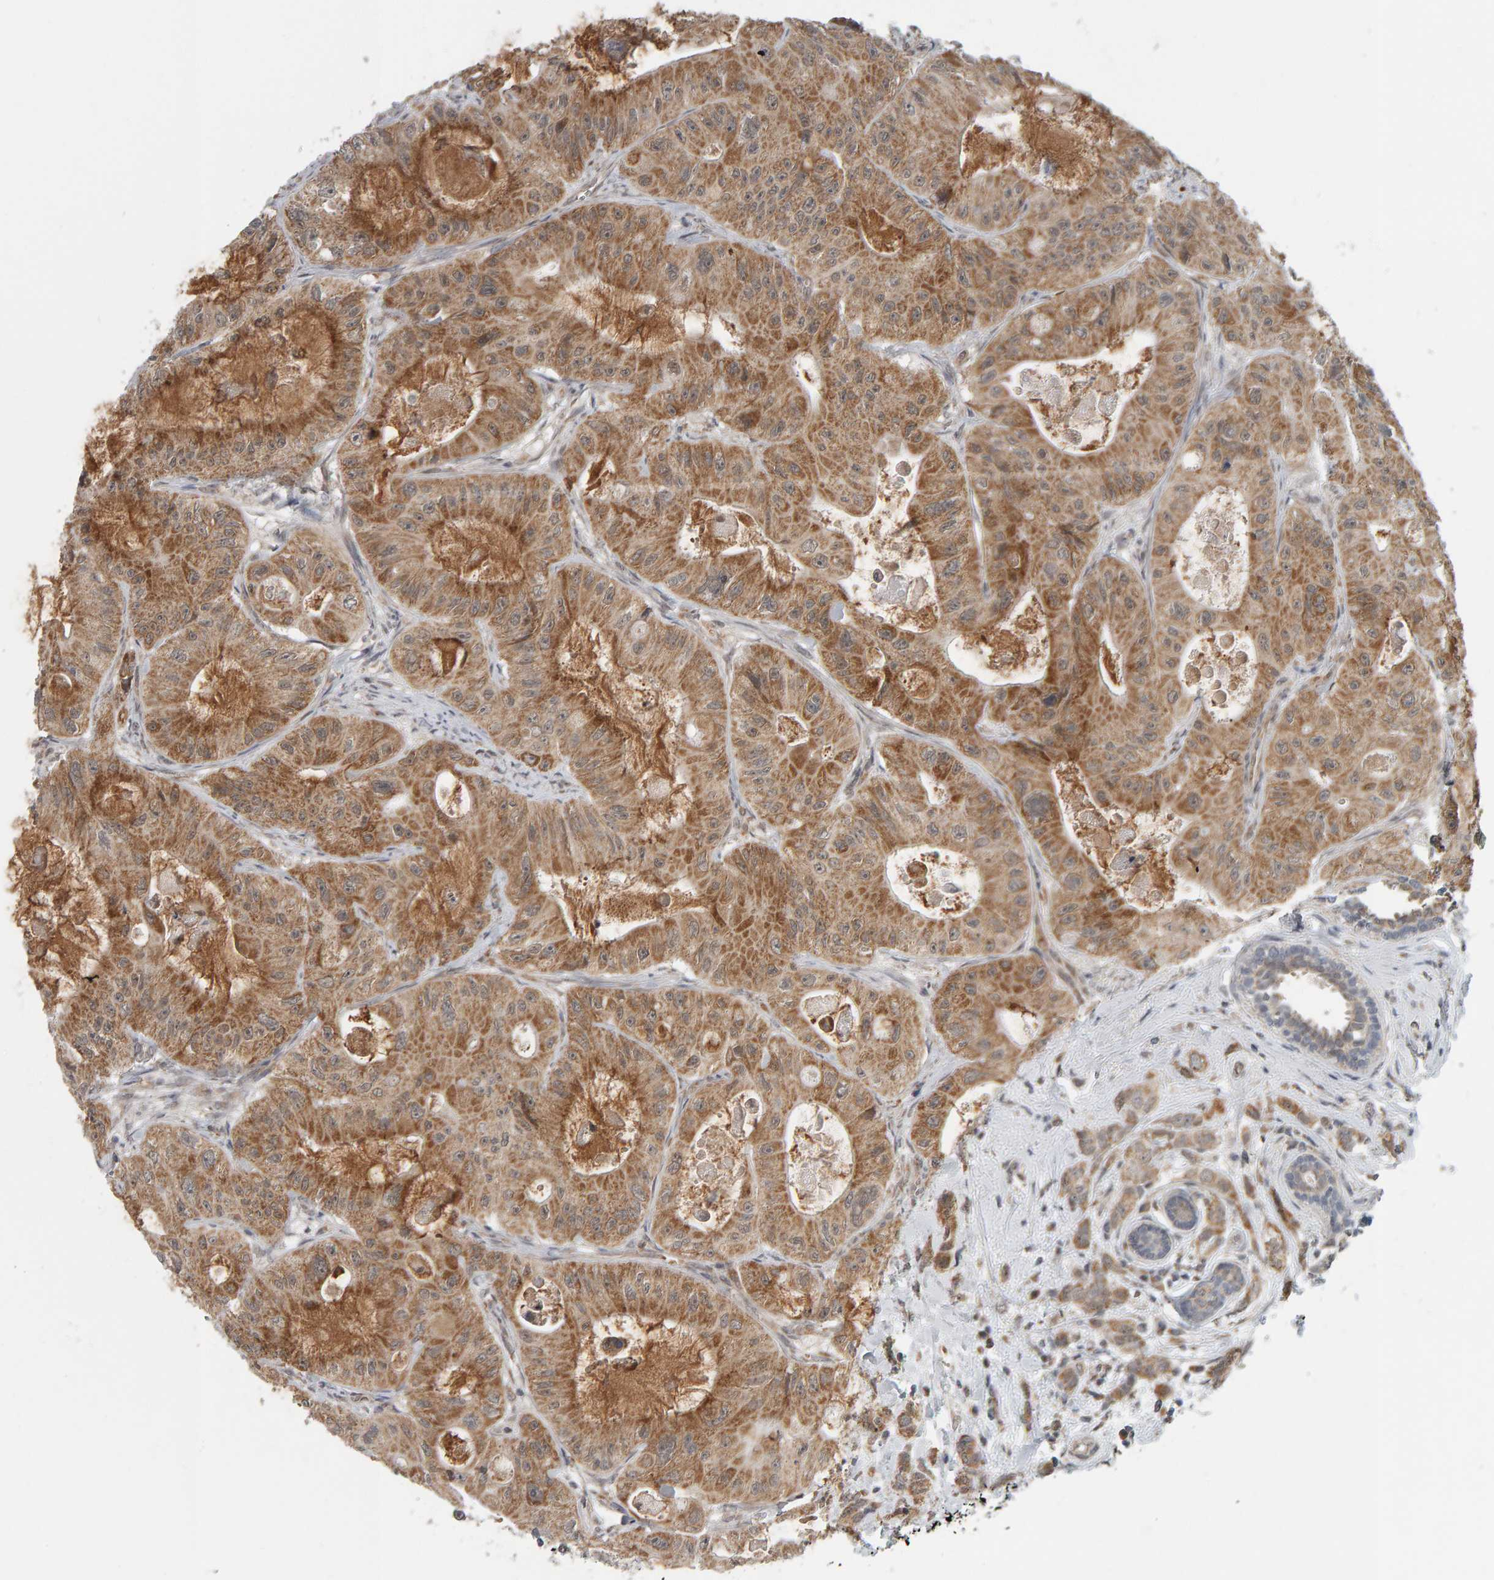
{"staining": {"intensity": "moderate", "quantity": ">75%", "location": "cytoplasmic/membranous"}, "tissue": "colorectal cancer", "cell_type": "Tumor cells", "image_type": "cancer", "snomed": [{"axis": "morphology", "description": "Adenocarcinoma, NOS"}, {"axis": "topography", "description": "Colon"}], "caption": "Immunohistochemical staining of adenocarcinoma (colorectal) shows medium levels of moderate cytoplasmic/membranous protein staining in approximately >75% of tumor cells.", "gene": "DAP3", "patient": {"sex": "female", "age": 46}}